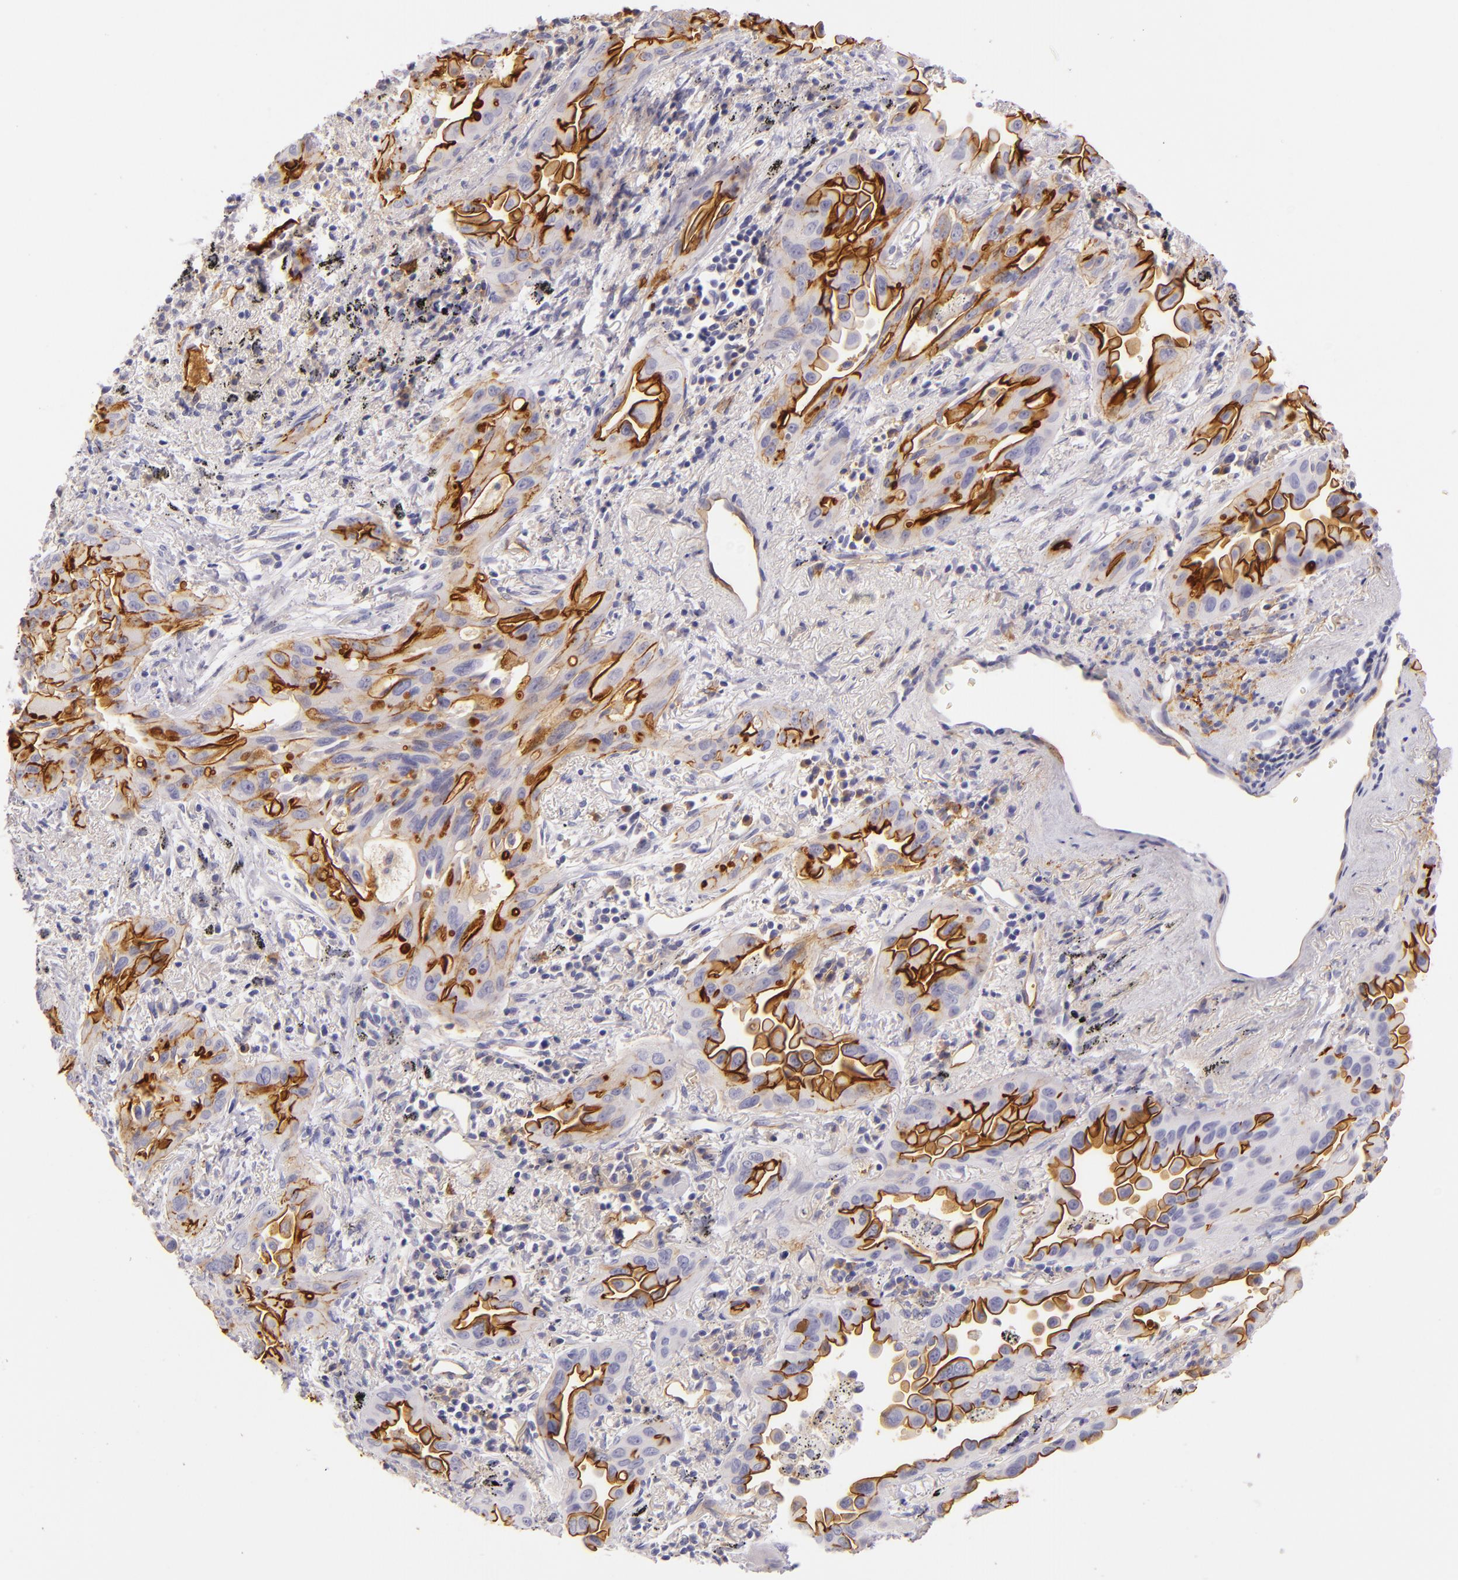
{"staining": {"intensity": "strong", "quantity": "25%-75%", "location": "cytoplasmic/membranous"}, "tissue": "lung cancer", "cell_type": "Tumor cells", "image_type": "cancer", "snomed": [{"axis": "morphology", "description": "Adenocarcinoma, NOS"}, {"axis": "topography", "description": "Lung"}], "caption": "The photomicrograph shows a brown stain indicating the presence of a protein in the cytoplasmic/membranous of tumor cells in adenocarcinoma (lung).", "gene": "ICAM1", "patient": {"sex": "male", "age": 68}}